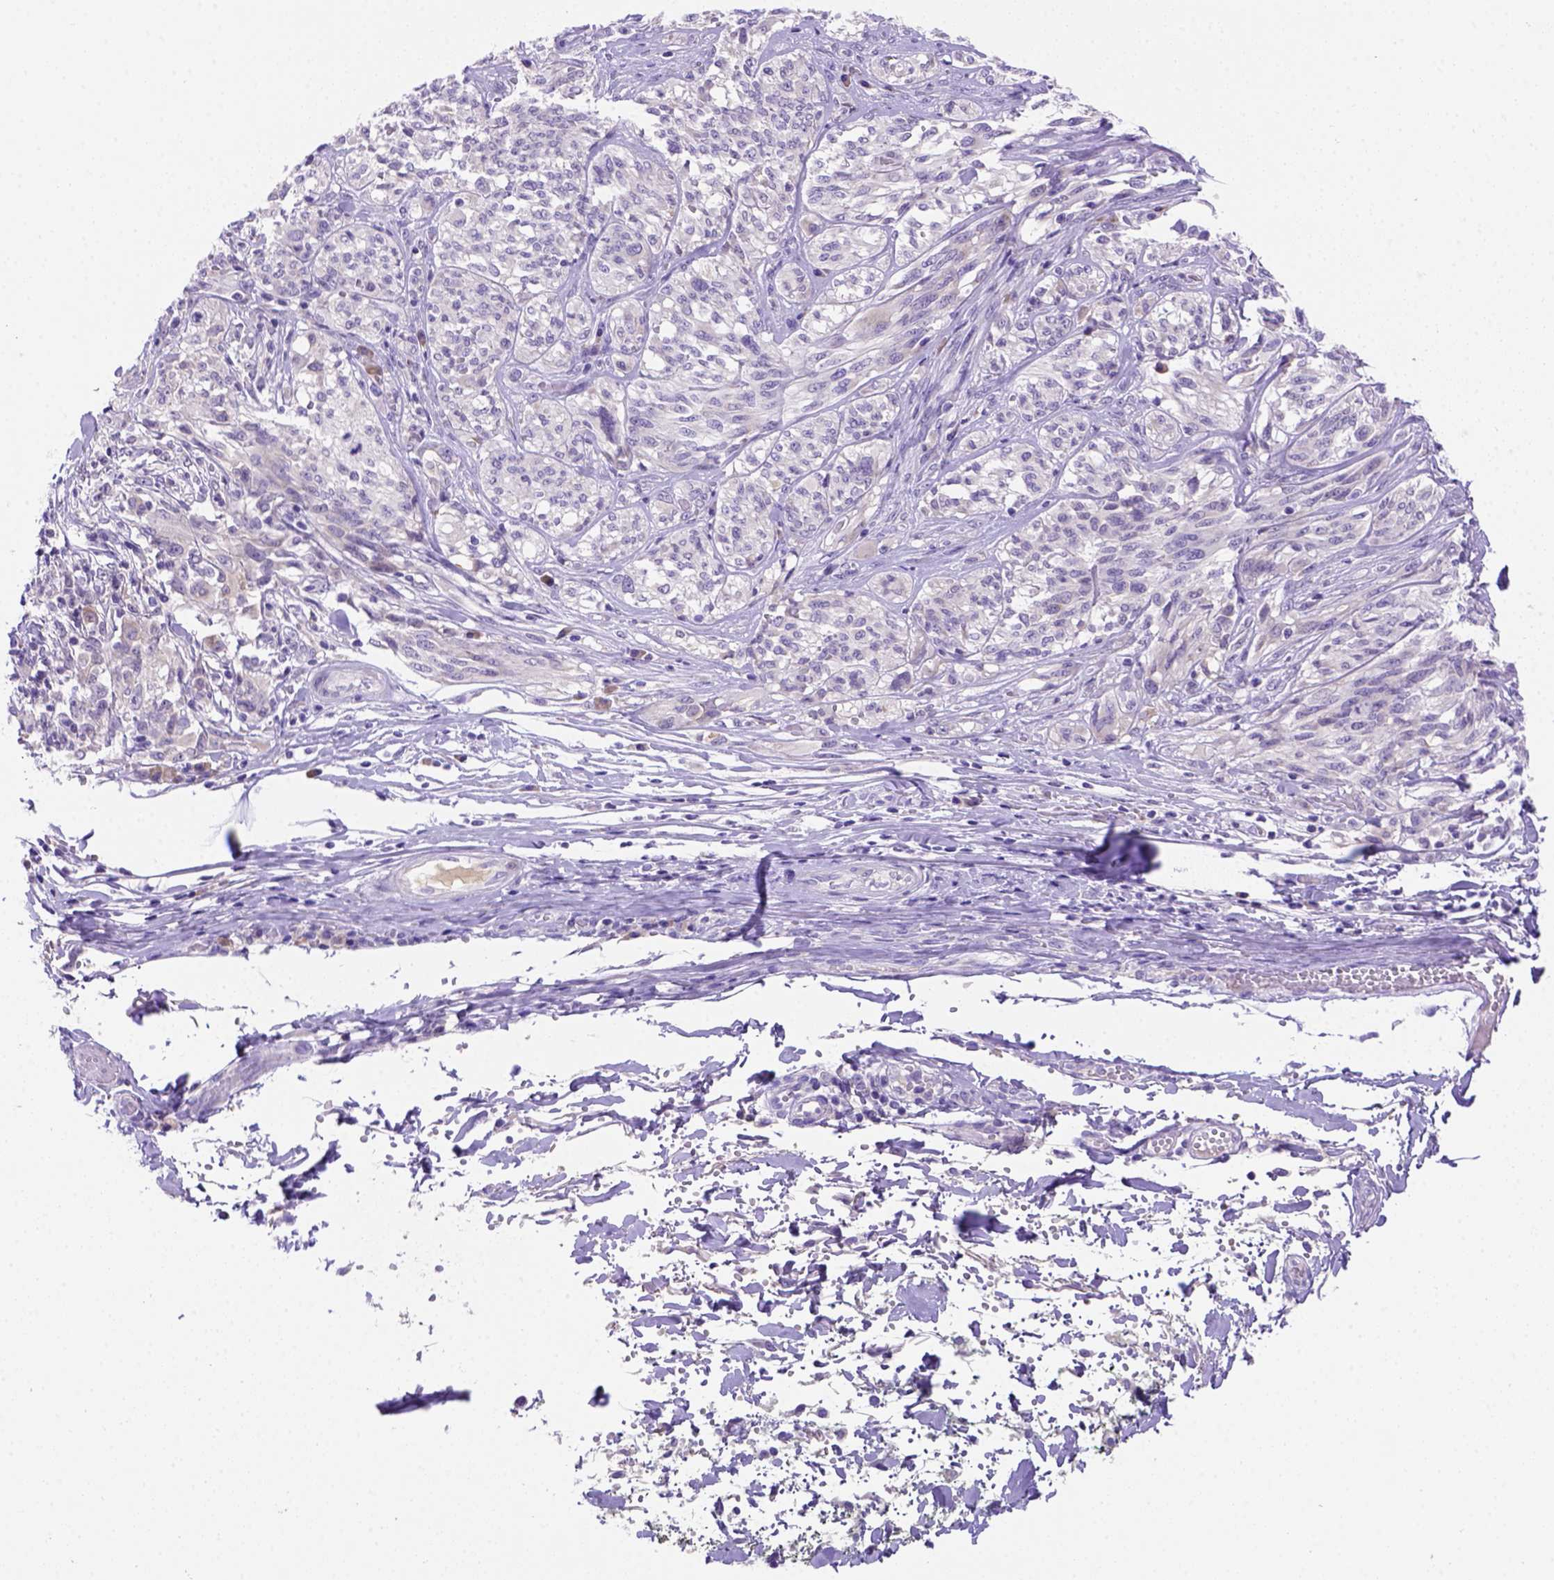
{"staining": {"intensity": "negative", "quantity": "none", "location": "none"}, "tissue": "melanoma", "cell_type": "Tumor cells", "image_type": "cancer", "snomed": [{"axis": "morphology", "description": "Malignant melanoma, NOS"}, {"axis": "topography", "description": "Skin"}], "caption": "Human malignant melanoma stained for a protein using immunohistochemistry (IHC) shows no expression in tumor cells.", "gene": "FAM81B", "patient": {"sex": "female", "age": 91}}